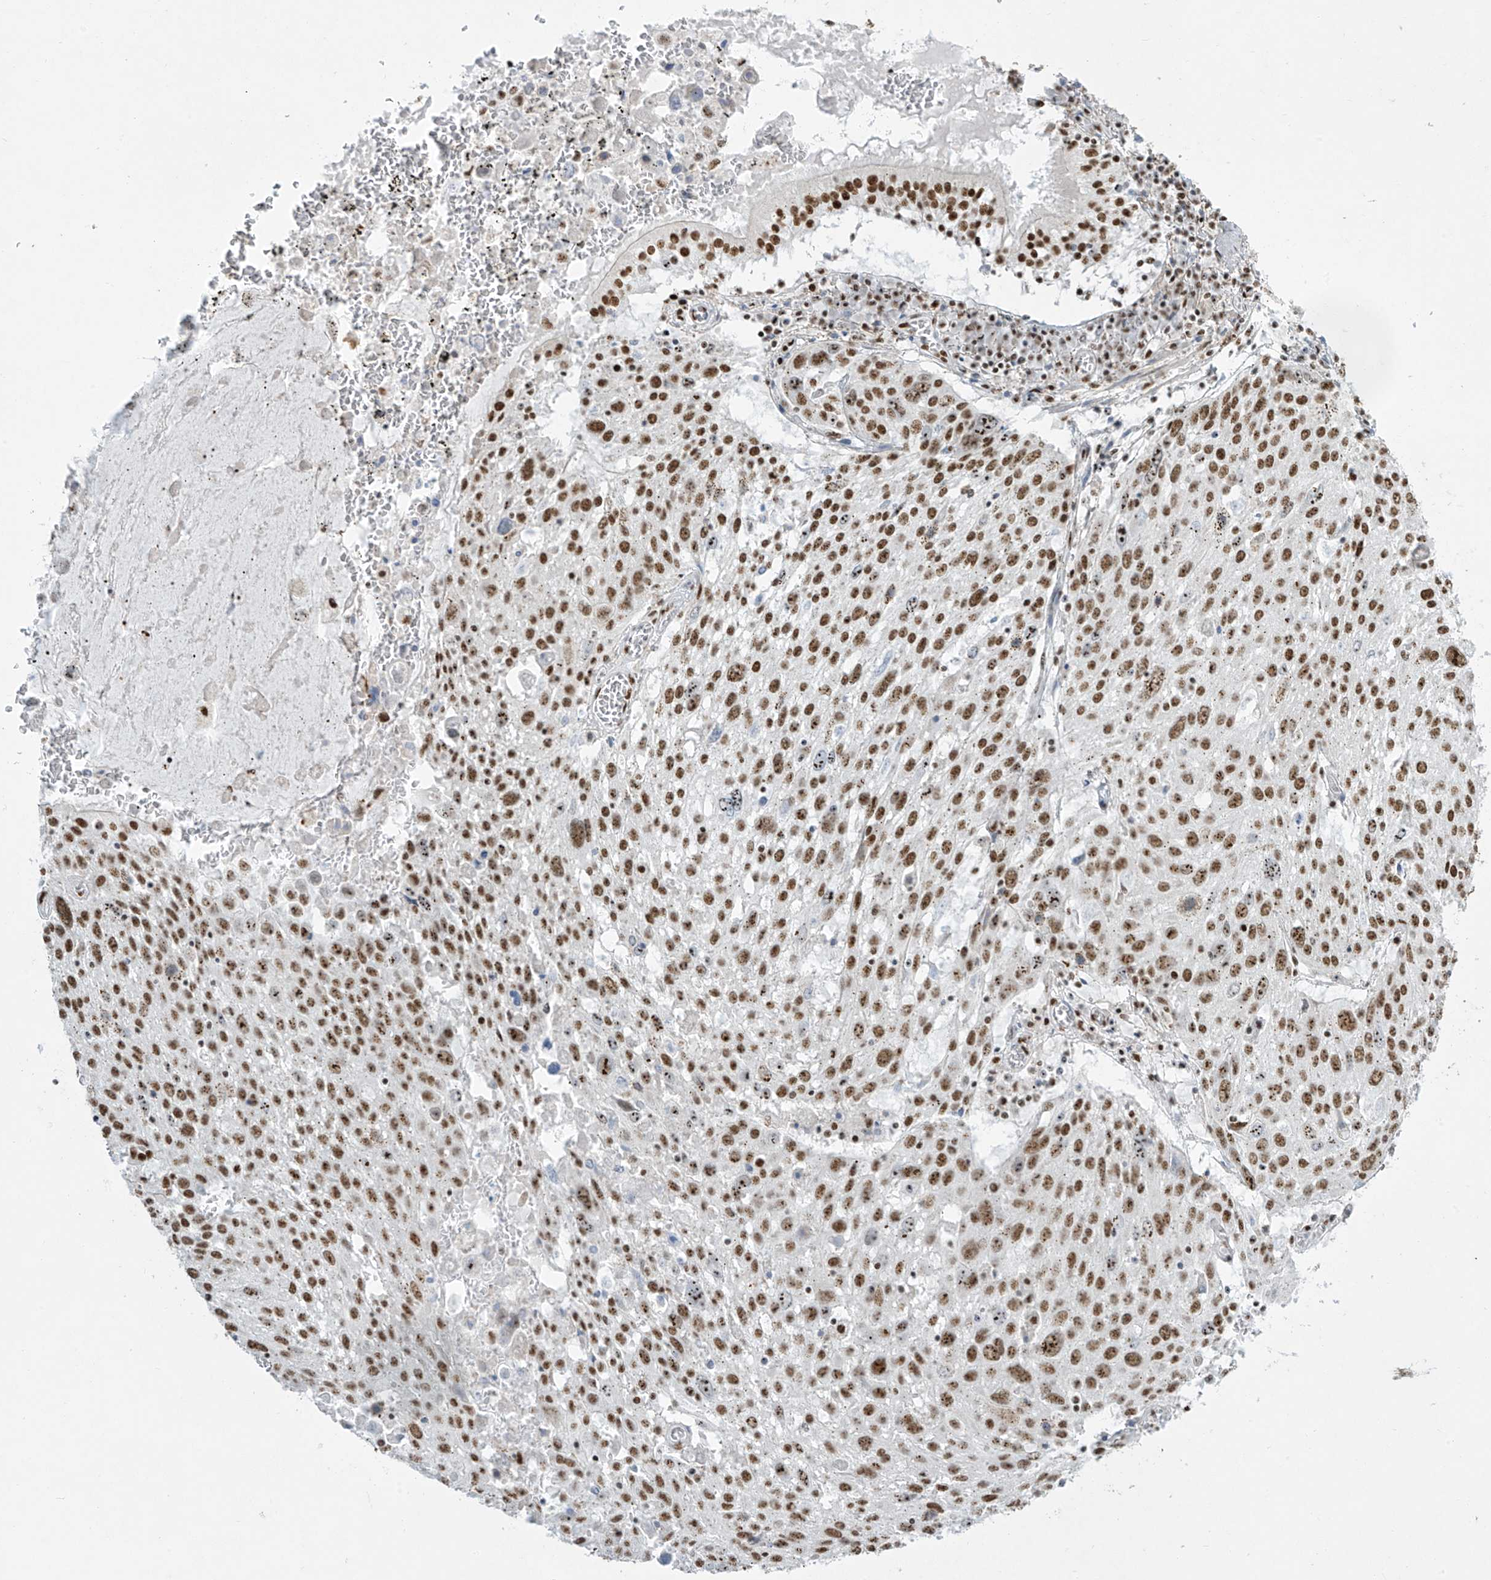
{"staining": {"intensity": "moderate", "quantity": ">75%", "location": "nuclear"}, "tissue": "lung cancer", "cell_type": "Tumor cells", "image_type": "cancer", "snomed": [{"axis": "morphology", "description": "Squamous cell carcinoma, NOS"}, {"axis": "topography", "description": "Lung"}], "caption": "Immunohistochemistry staining of lung cancer, which reveals medium levels of moderate nuclear staining in approximately >75% of tumor cells indicating moderate nuclear protein positivity. The staining was performed using DAB (3,3'-diaminobenzidine) (brown) for protein detection and nuclei were counterstained in hematoxylin (blue).", "gene": "MS4A6A", "patient": {"sex": "male", "age": 65}}